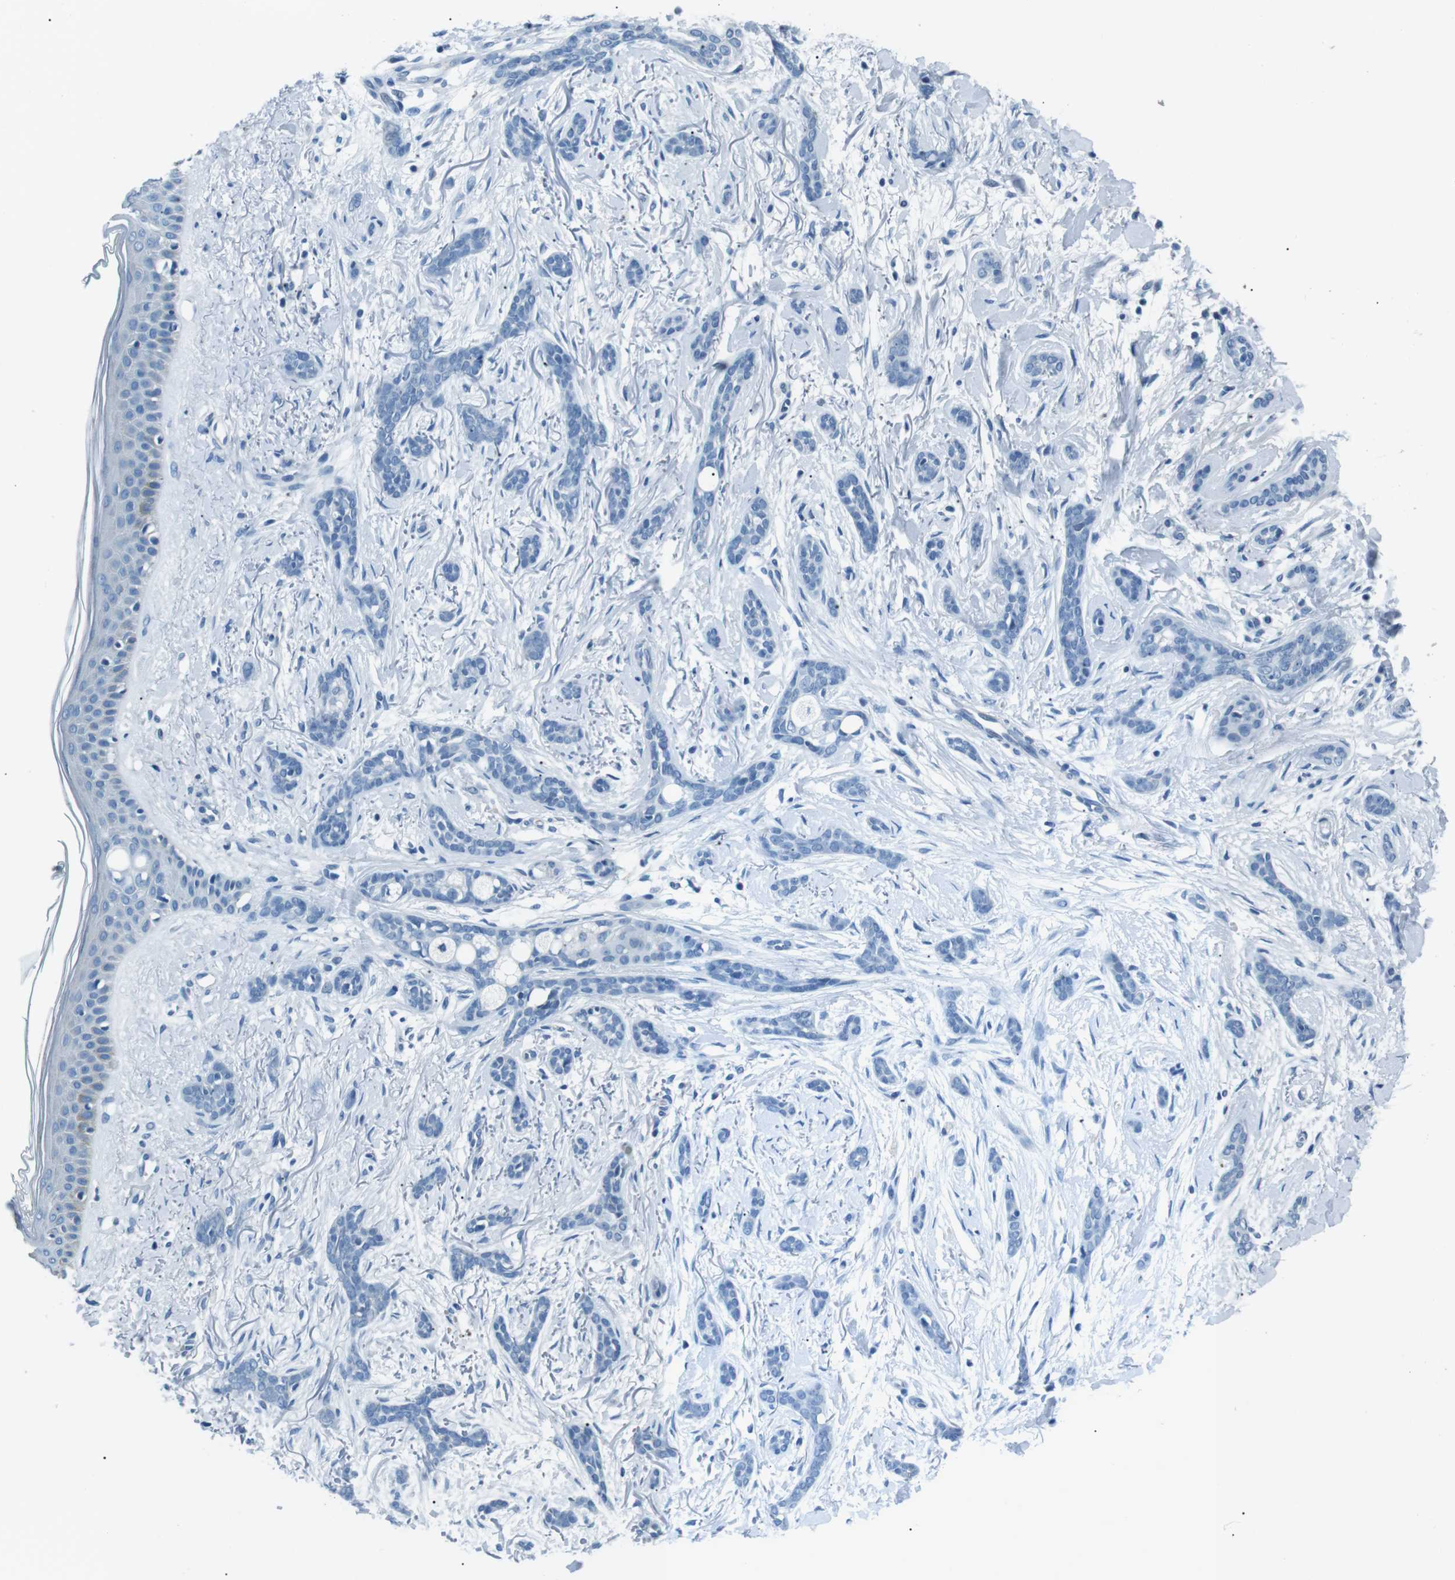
{"staining": {"intensity": "negative", "quantity": "none", "location": "none"}, "tissue": "skin cancer", "cell_type": "Tumor cells", "image_type": "cancer", "snomed": [{"axis": "morphology", "description": "Basal cell carcinoma"}, {"axis": "morphology", "description": "Adnexal tumor, benign"}, {"axis": "topography", "description": "Skin"}], "caption": "A high-resolution image shows immunohistochemistry staining of skin benign adnexal tumor, which exhibits no significant staining in tumor cells.", "gene": "ST6GAL1", "patient": {"sex": "female", "age": 42}}